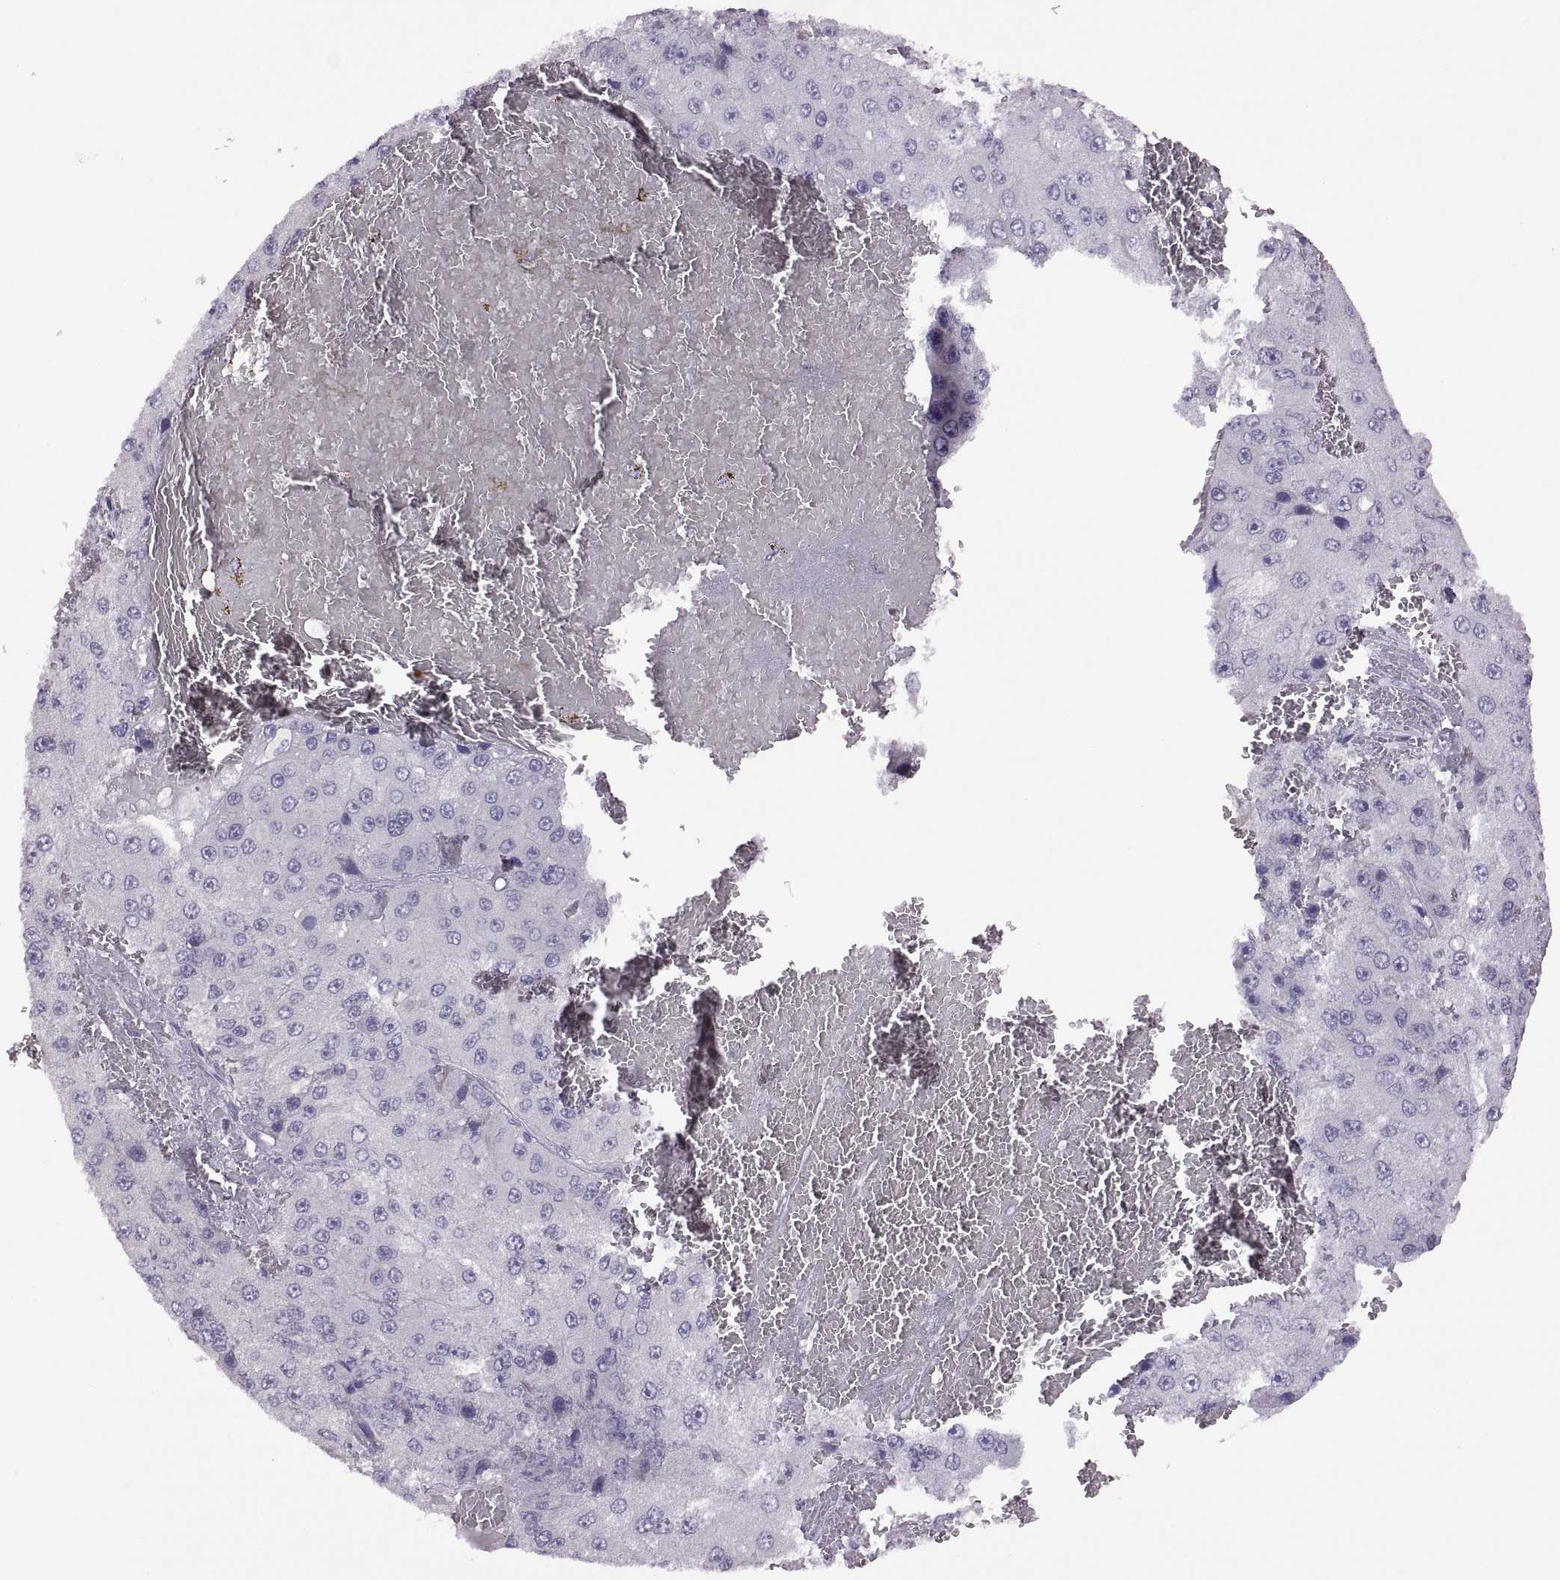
{"staining": {"intensity": "negative", "quantity": "none", "location": "none"}, "tissue": "liver cancer", "cell_type": "Tumor cells", "image_type": "cancer", "snomed": [{"axis": "morphology", "description": "Carcinoma, Hepatocellular, NOS"}, {"axis": "topography", "description": "Liver"}], "caption": "Immunohistochemistry micrograph of neoplastic tissue: hepatocellular carcinoma (liver) stained with DAB (3,3'-diaminobenzidine) displays no significant protein expression in tumor cells.", "gene": "TBX19", "patient": {"sex": "female", "age": 73}}